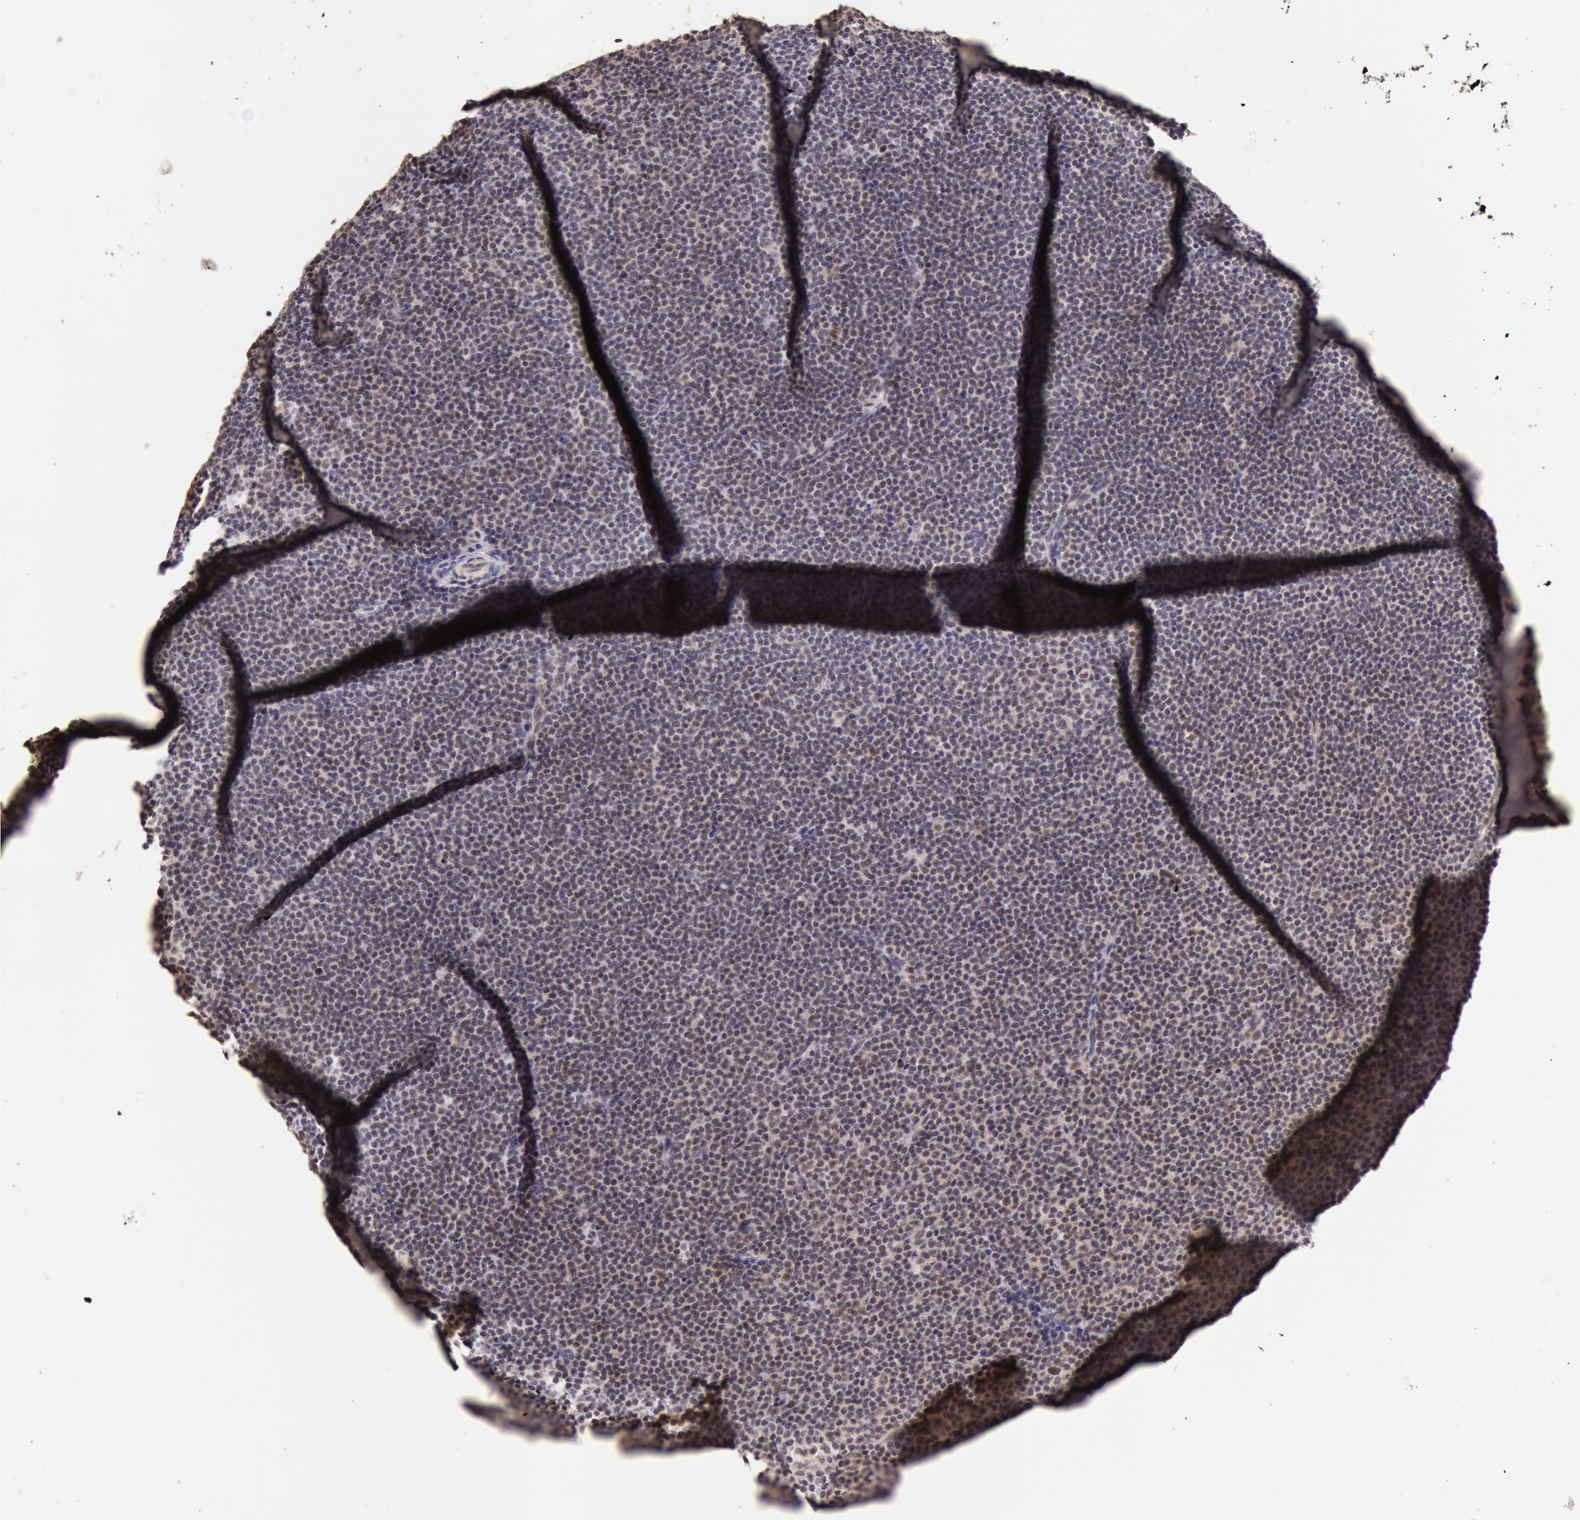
{"staining": {"intensity": "negative", "quantity": "none", "location": "none"}, "tissue": "lymphoma", "cell_type": "Tumor cells", "image_type": "cancer", "snomed": [{"axis": "morphology", "description": "Malignant lymphoma, non-Hodgkin's type, Low grade"}, {"axis": "topography", "description": "Lymph node"}], "caption": "DAB (3,3'-diaminobenzidine) immunohistochemical staining of human lymphoma demonstrates no significant staining in tumor cells.", "gene": "RTL10", "patient": {"sex": "female", "age": 69}}